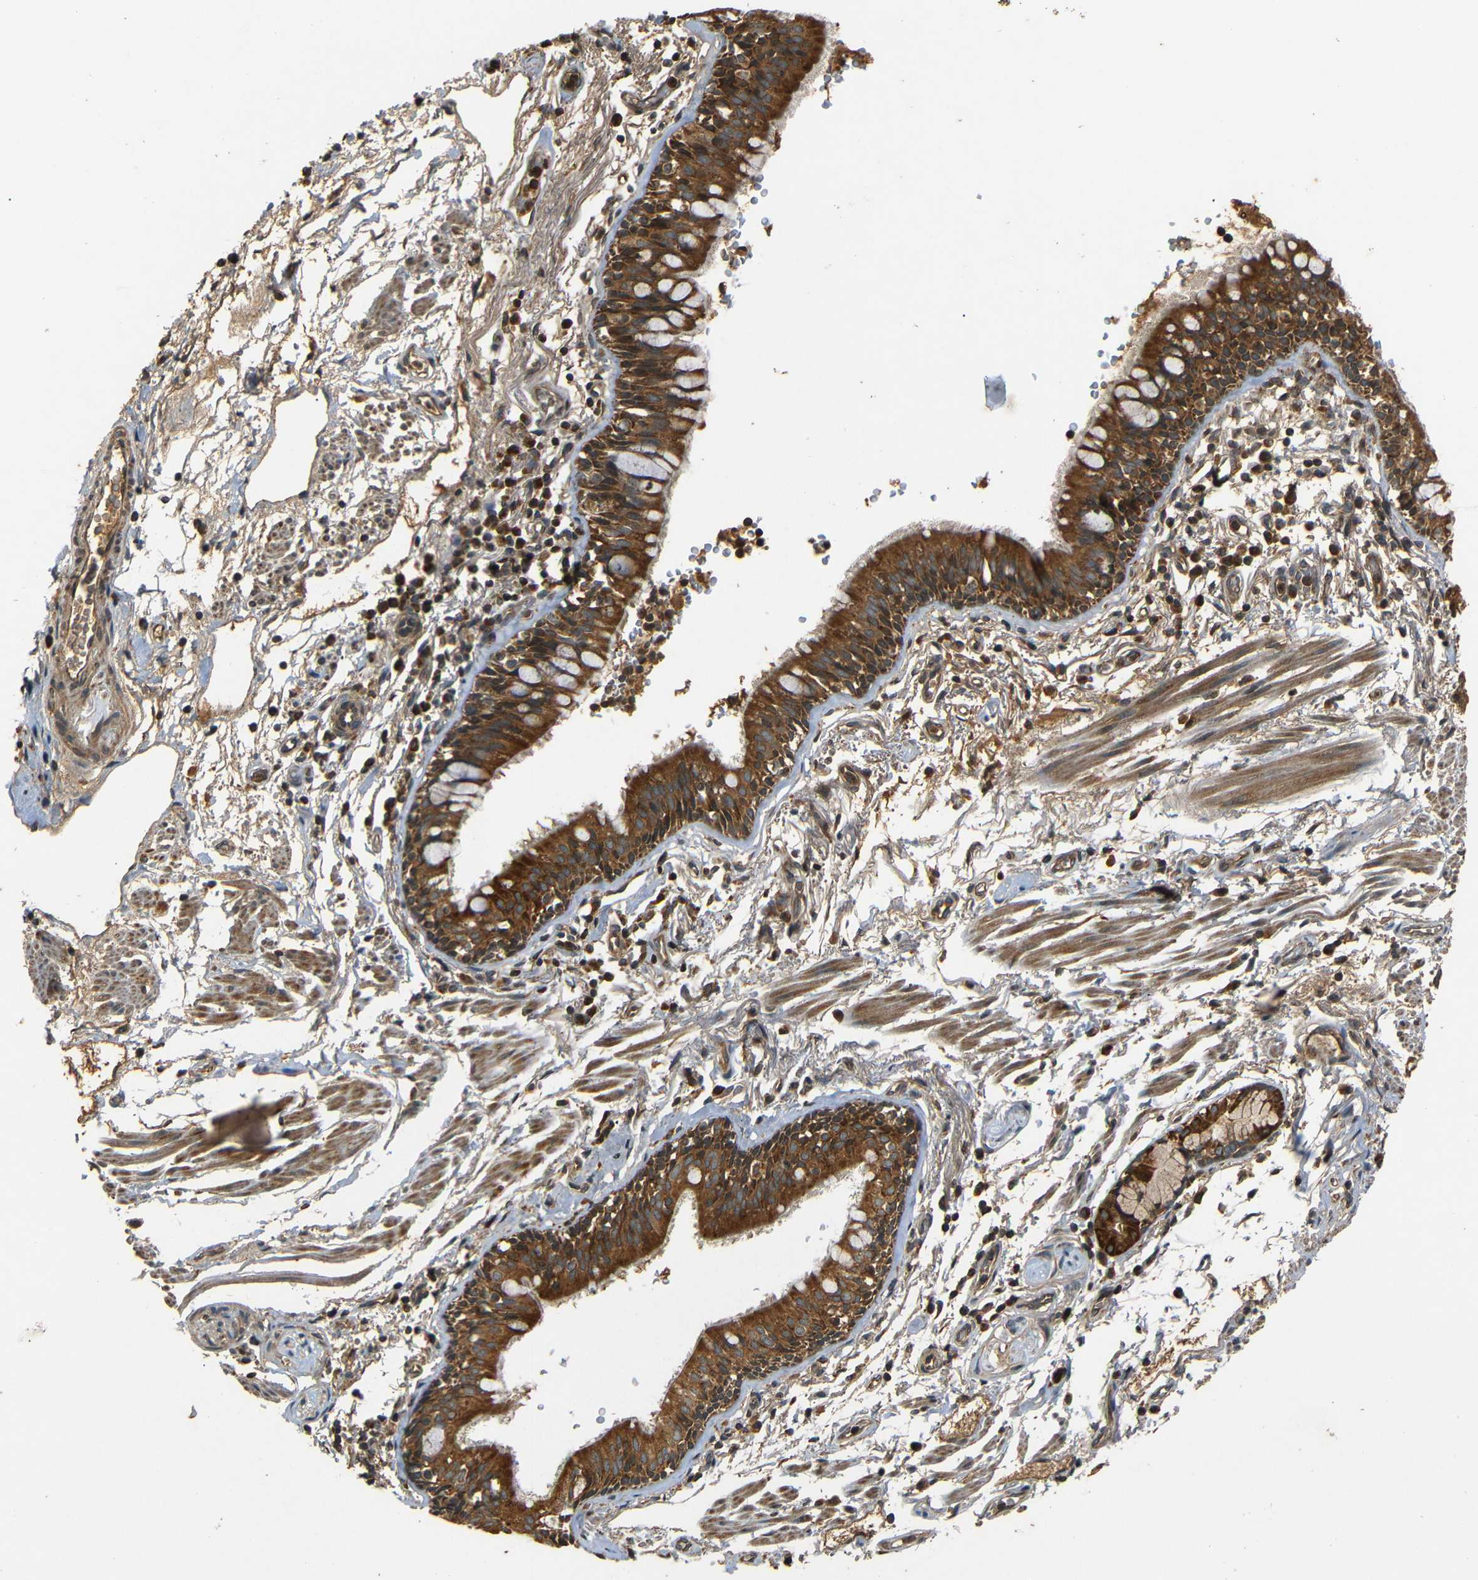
{"staining": {"intensity": "strong", "quantity": ">75%", "location": "cytoplasmic/membranous"}, "tissue": "bronchus", "cell_type": "Respiratory epithelial cells", "image_type": "normal", "snomed": [{"axis": "morphology", "description": "Normal tissue, NOS"}, {"axis": "morphology", "description": "Inflammation, NOS"}, {"axis": "topography", "description": "Cartilage tissue"}, {"axis": "topography", "description": "Bronchus"}], "caption": "Immunohistochemical staining of unremarkable human bronchus displays high levels of strong cytoplasmic/membranous positivity in about >75% of respiratory epithelial cells. The staining was performed using DAB to visualize the protein expression in brown, while the nuclei were stained in blue with hematoxylin (Magnification: 20x).", "gene": "TANK", "patient": {"sex": "male", "age": 77}}